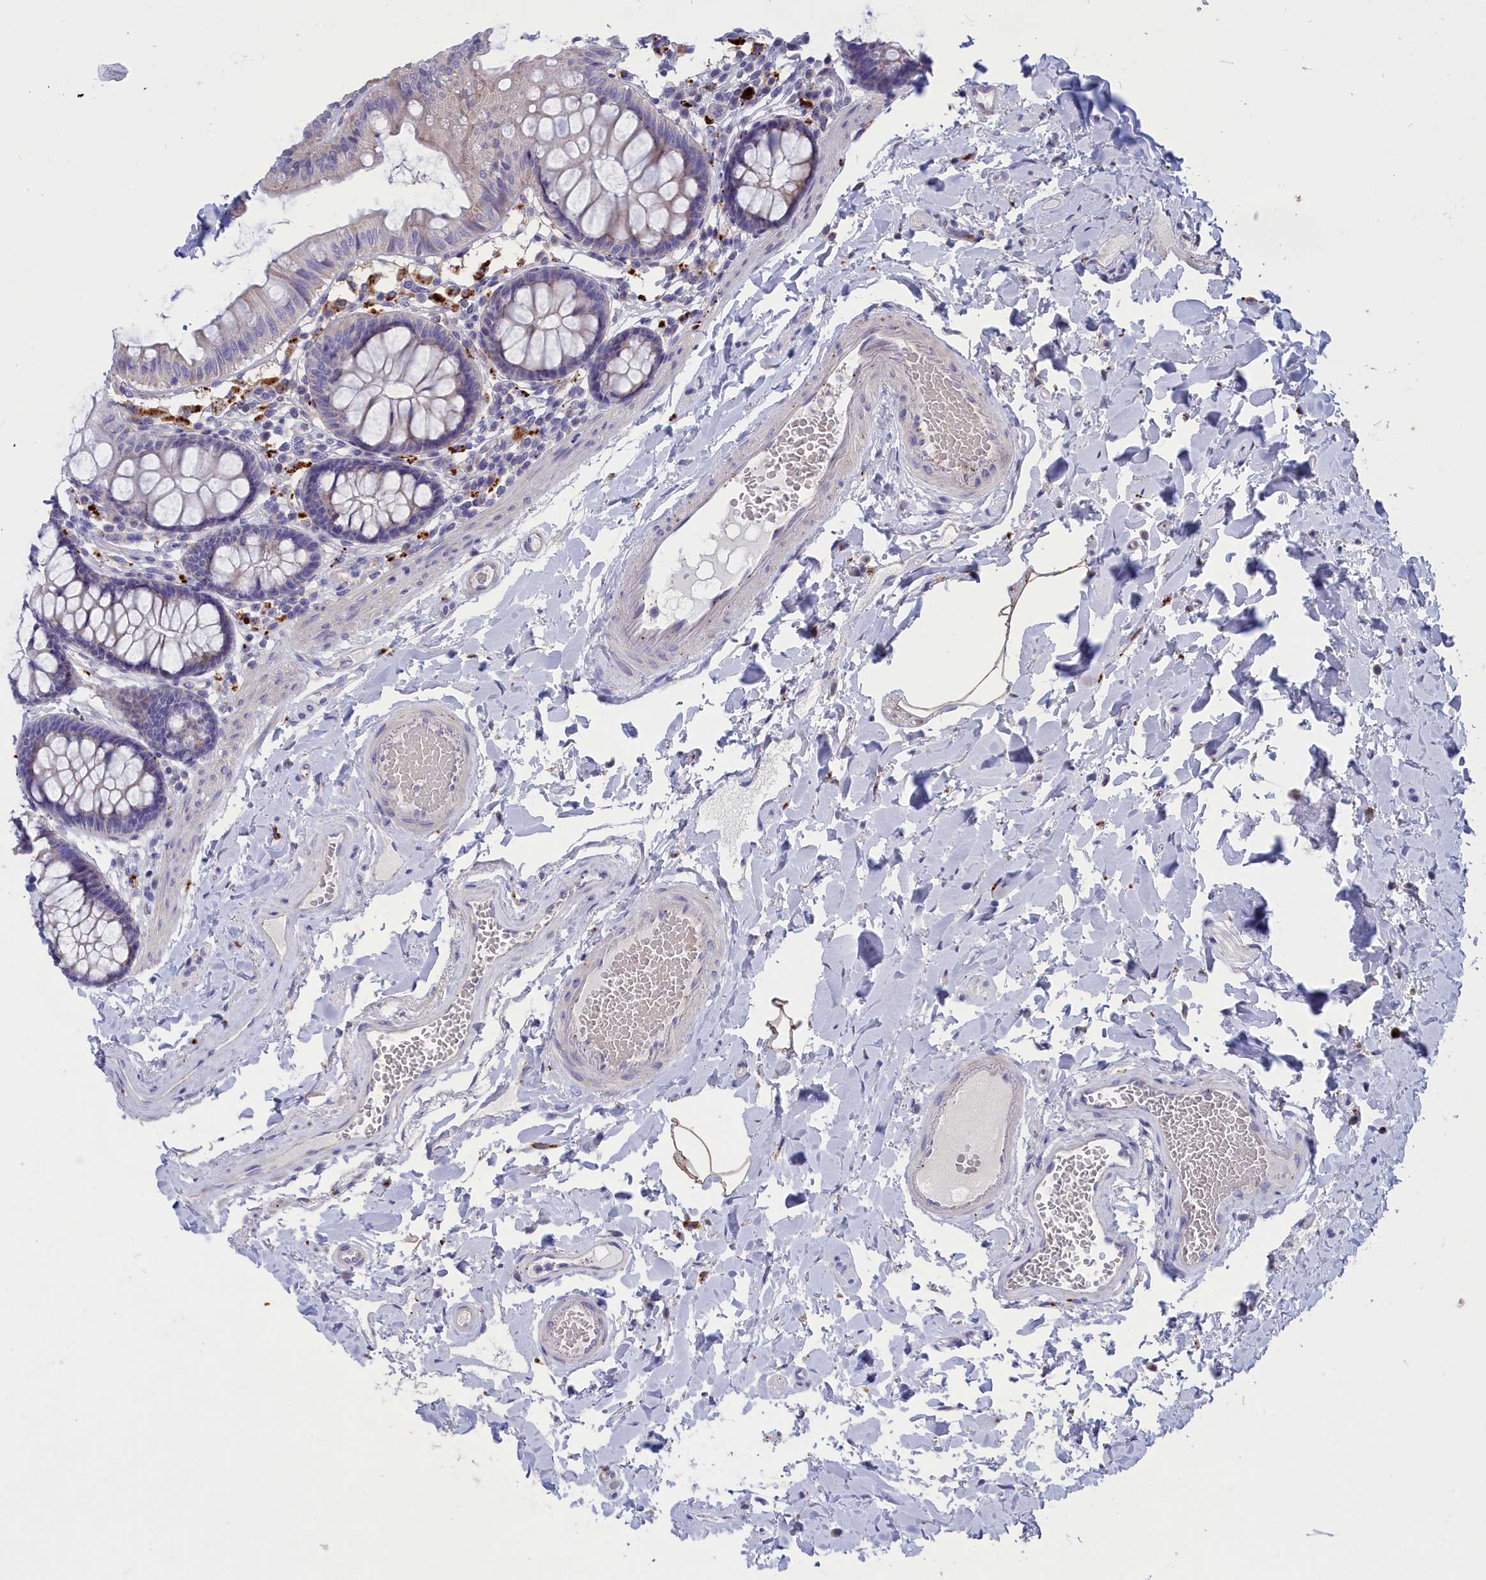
{"staining": {"intensity": "negative", "quantity": "none", "location": "none"}, "tissue": "colon", "cell_type": "Endothelial cells", "image_type": "normal", "snomed": [{"axis": "morphology", "description": "Normal tissue, NOS"}, {"axis": "topography", "description": "Colon"}], "caption": "The histopathology image reveals no staining of endothelial cells in unremarkable colon. Nuclei are stained in blue.", "gene": "WDR6", "patient": {"sex": "male", "age": 84}}